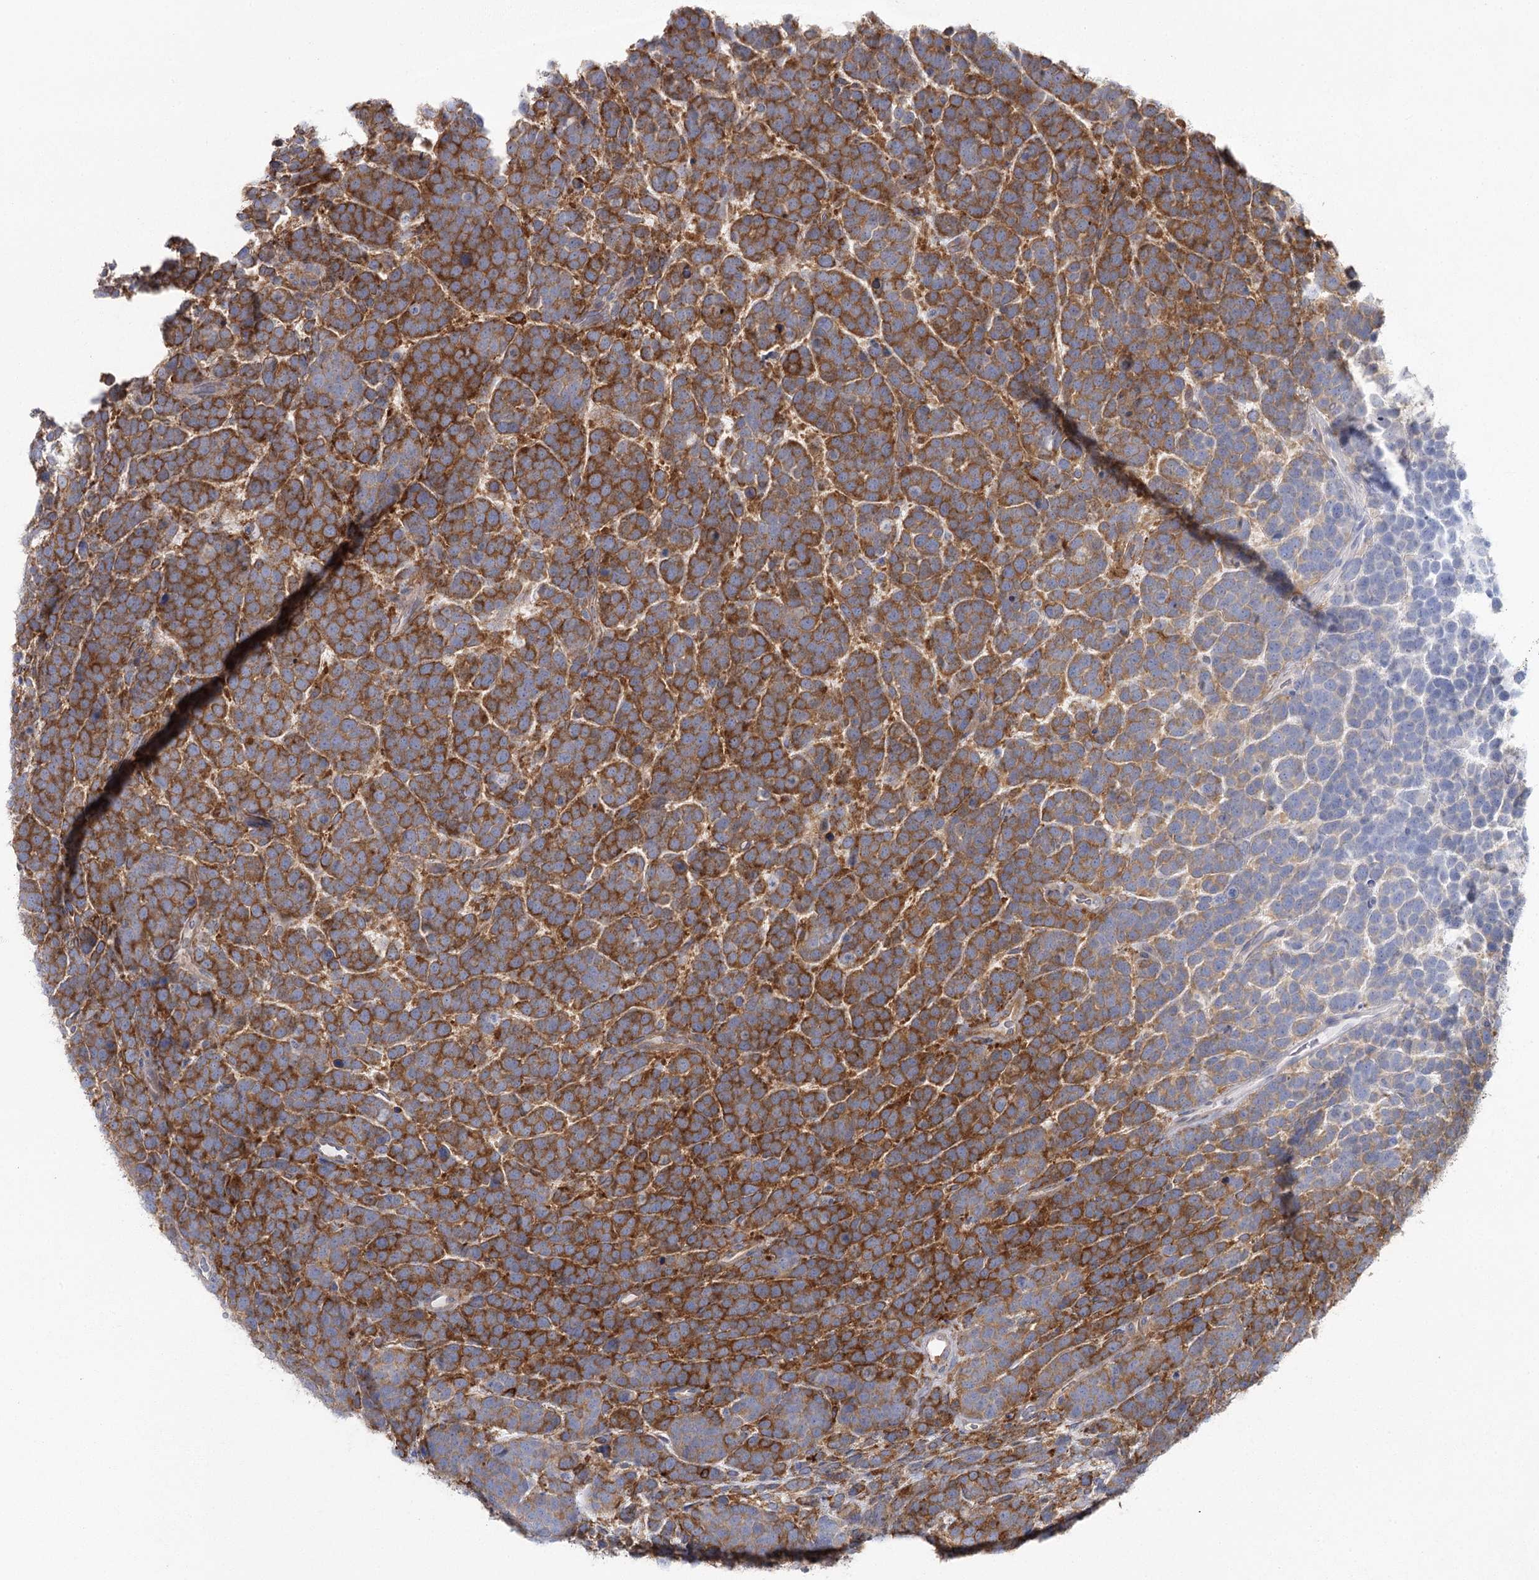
{"staining": {"intensity": "strong", "quantity": ">75%", "location": "cytoplasmic/membranous"}, "tissue": "urothelial cancer", "cell_type": "Tumor cells", "image_type": "cancer", "snomed": [{"axis": "morphology", "description": "Urothelial carcinoma, High grade"}, {"axis": "topography", "description": "Urinary bladder"}], "caption": "Immunohistochemical staining of urothelial cancer displays high levels of strong cytoplasmic/membranous protein expression in approximately >75% of tumor cells.", "gene": "CCDC88A", "patient": {"sex": "female", "age": 82}}